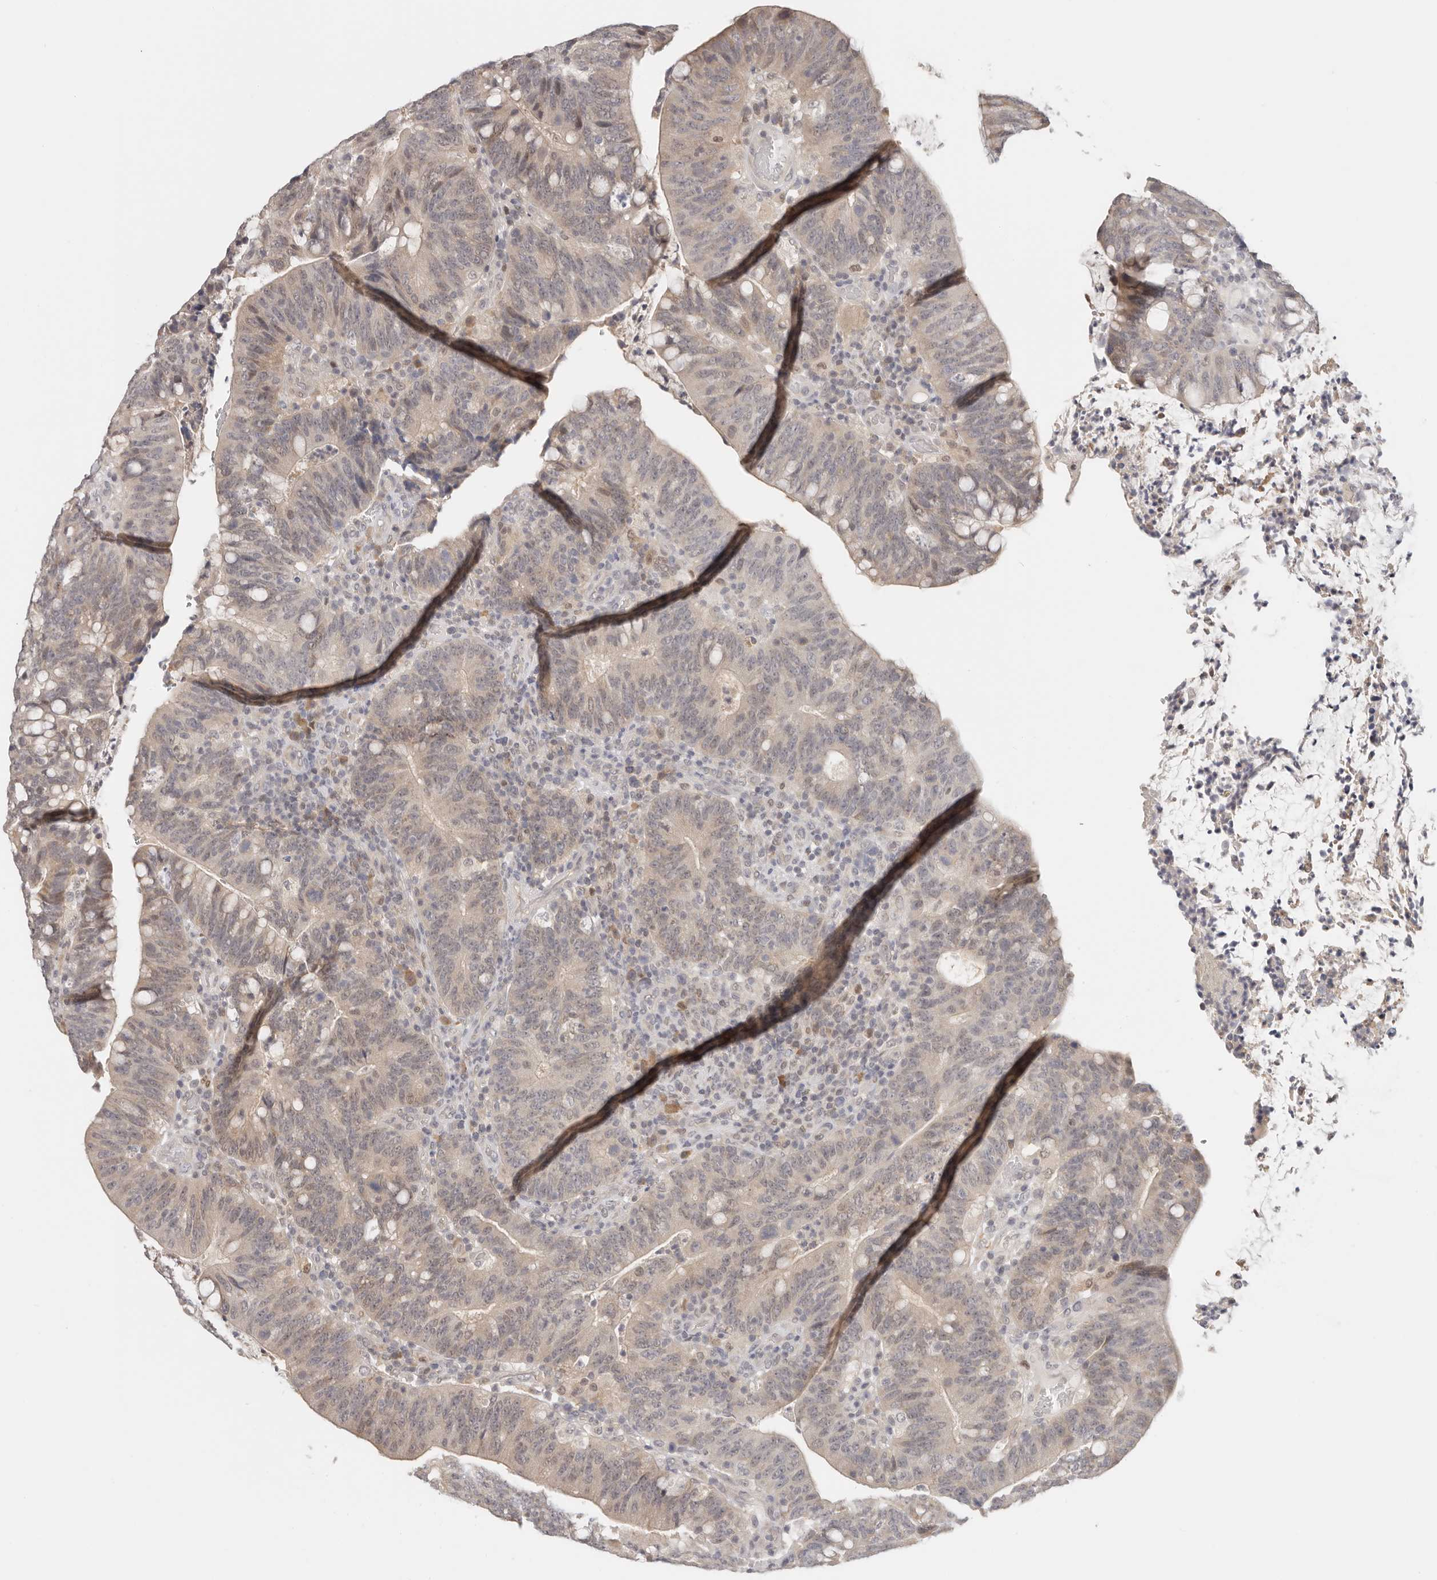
{"staining": {"intensity": "weak", "quantity": "25%-75%", "location": "cytoplasmic/membranous,nuclear"}, "tissue": "colorectal cancer", "cell_type": "Tumor cells", "image_type": "cancer", "snomed": [{"axis": "morphology", "description": "Adenocarcinoma, NOS"}, {"axis": "topography", "description": "Colon"}], "caption": "DAB (3,3'-diaminobenzidine) immunohistochemical staining of human adenocarcinoma (colorectal) reveals weak cytoplasmic/membranous and nuclear protein expression in approximately 25%-75% of tumor cells. The staining was performed using DAB to visualize the protein expression in brown, while the nuclei were stained in blue with hematoxylin (Magnification: 20x).", "gene": "LARP7", "patient": {"sex": "female", "age": 66}}